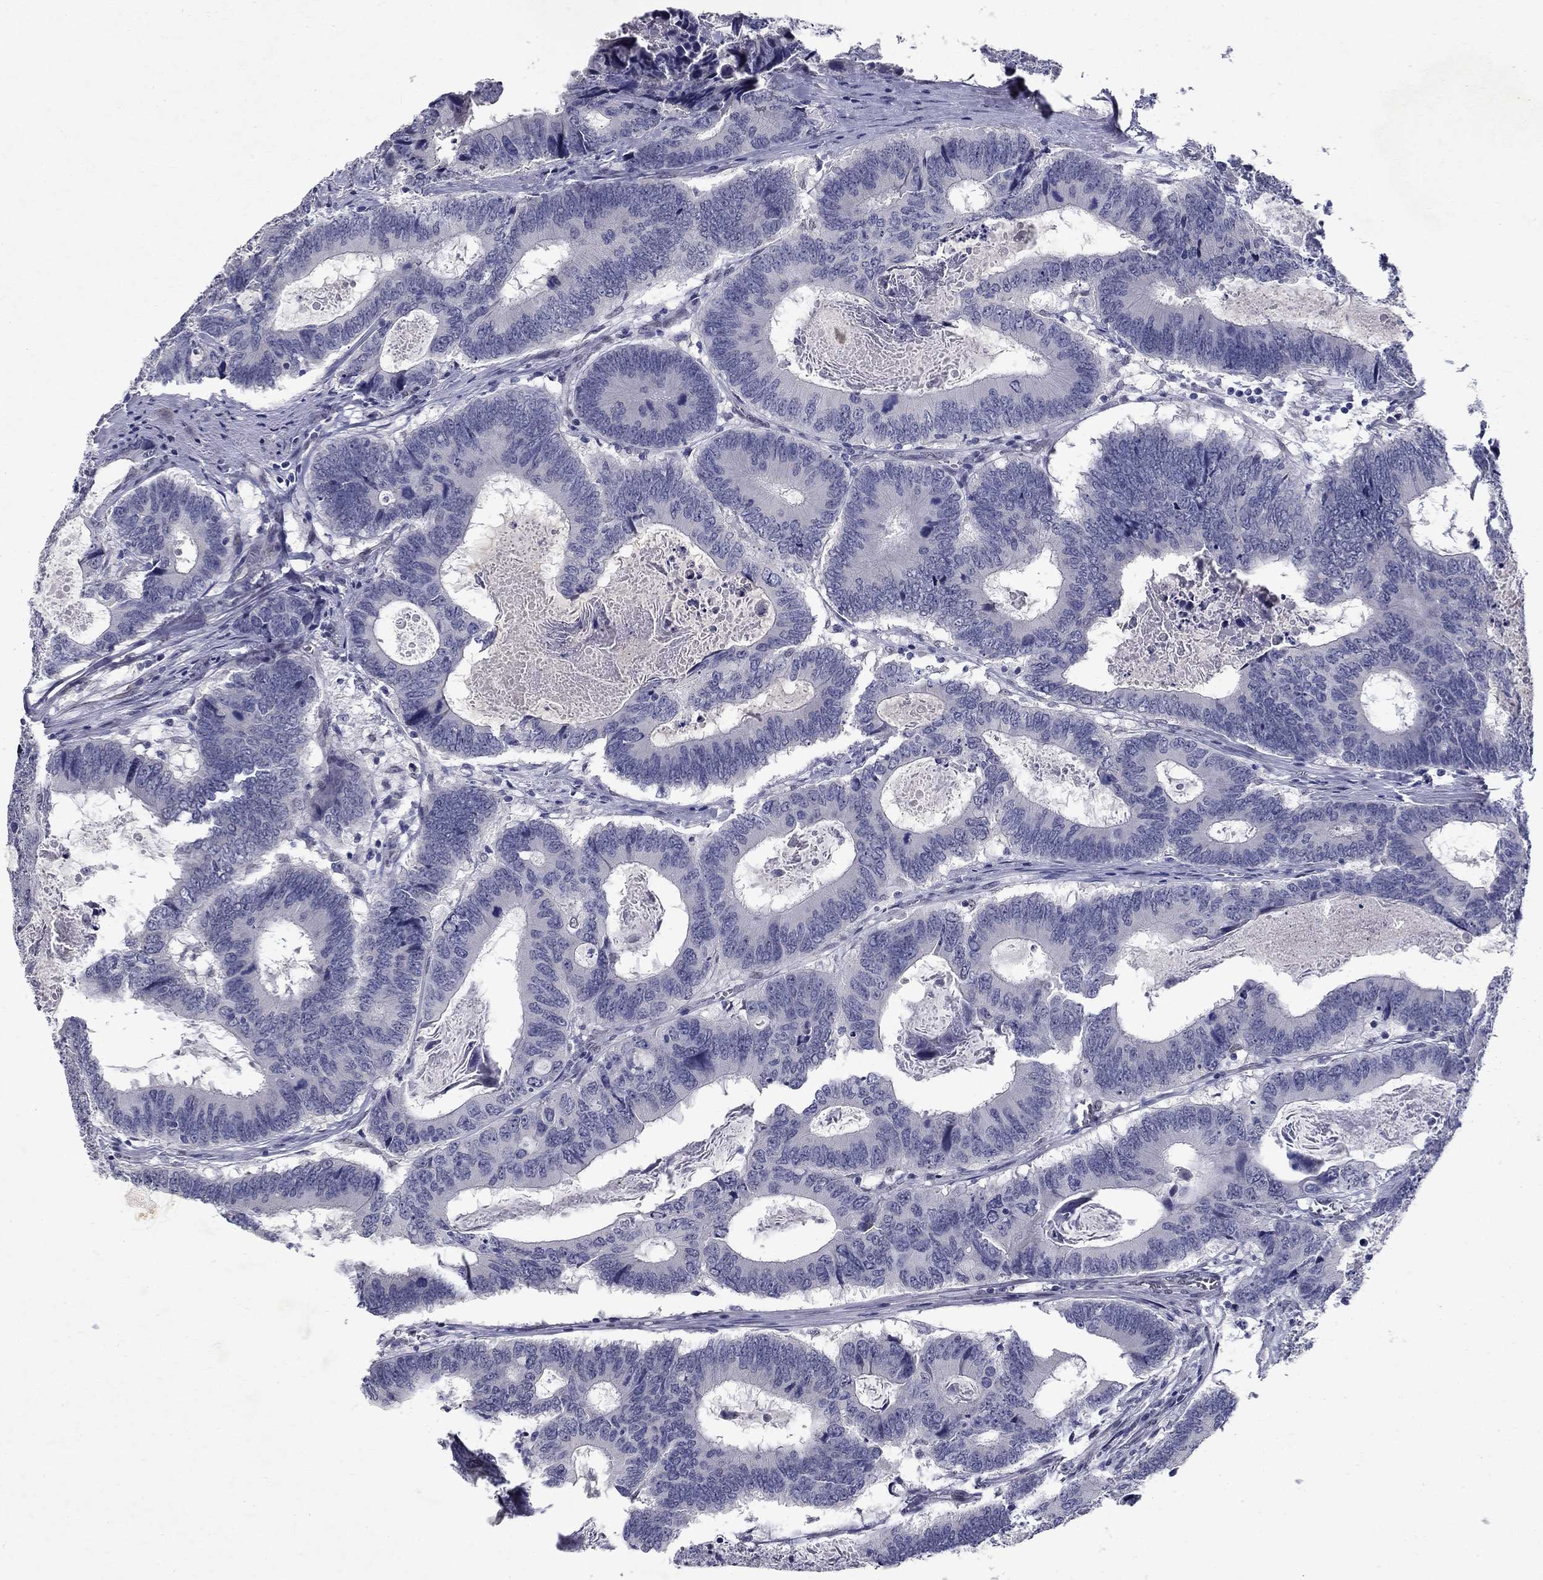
{"staining": {"intensity": "negative", "quantity": "none", "location": "none"}, "tissue": "colorectal cancer", "cell_type": "Tumor cells", "image_type": "cancer", "snomed": [{"axis": "morphology", "description": "Adenocarcinoma, NOS"}, {"axis": "topography", "description": "Colon"}], "caption": "Human colorectal adenocarcinoma stained for a protein using IHC demonstrates no staining in tumor cells.", "gene": "RBFOX1", "patient": {"sex": "female", "age": 82}}